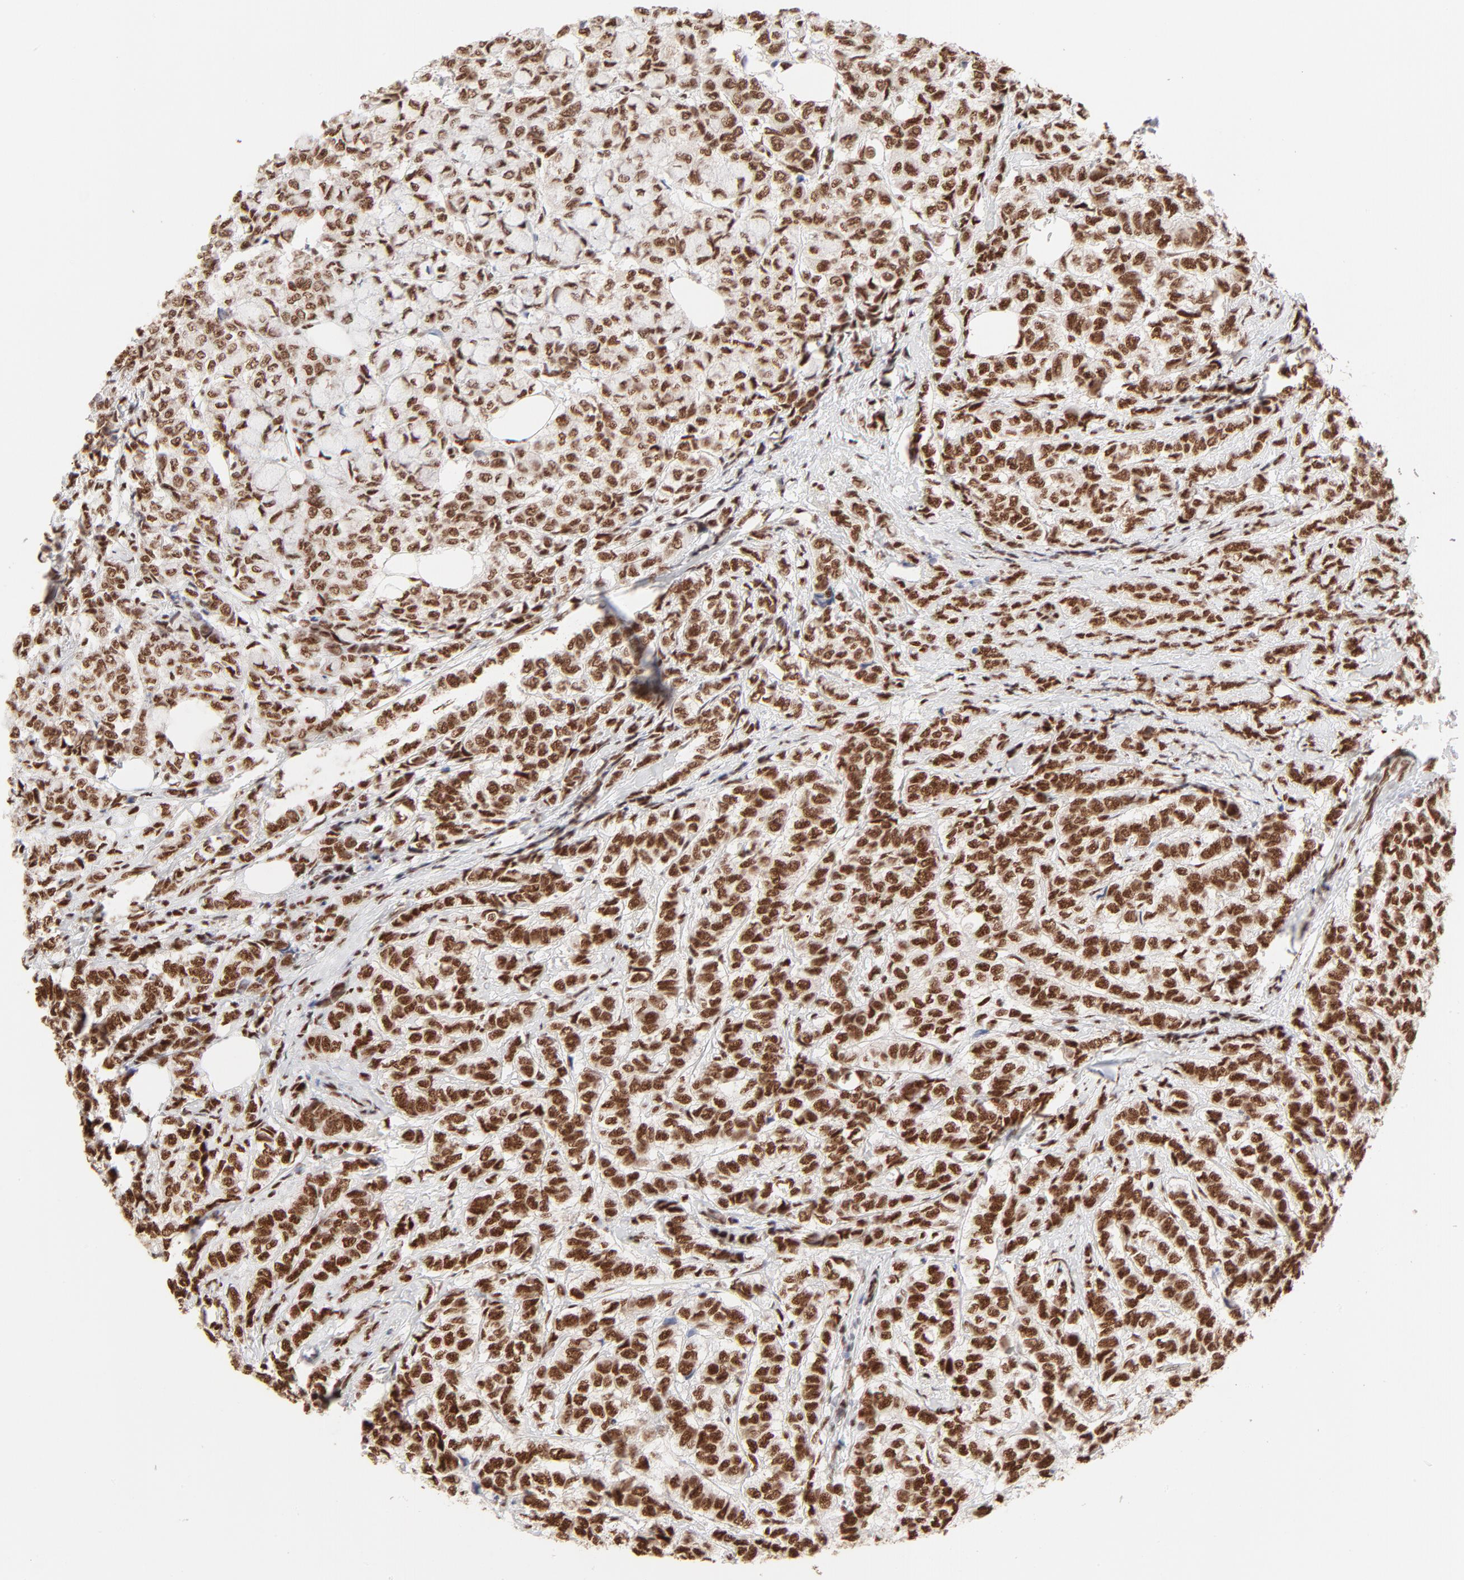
{"staining": {"intensity": "strong", "quantity": ">75%", "location": "nuclear"}, "tissue": "breast cancer", "cell_type": "Tumor cells", "image_type": "cancer", "snomed": [{"axis": "morphology", "description": "Lobular carcinoma"}, {"axis": "topography", "description": "Breast"}], "caption": "DAB (3,3'-diaminobenzidine) immunohistochemical staining of human lobular carcinoma (breast) exhibits strong nuclear protein positivity in about >75% of tumor cells. The protein of interest is stained brown, and the nuclei are stained in blue (DAB IHC with brightfield microscopy, high magnification).", "gene": "TARDBP", "patient": {"sex": "female", "age": 60}}